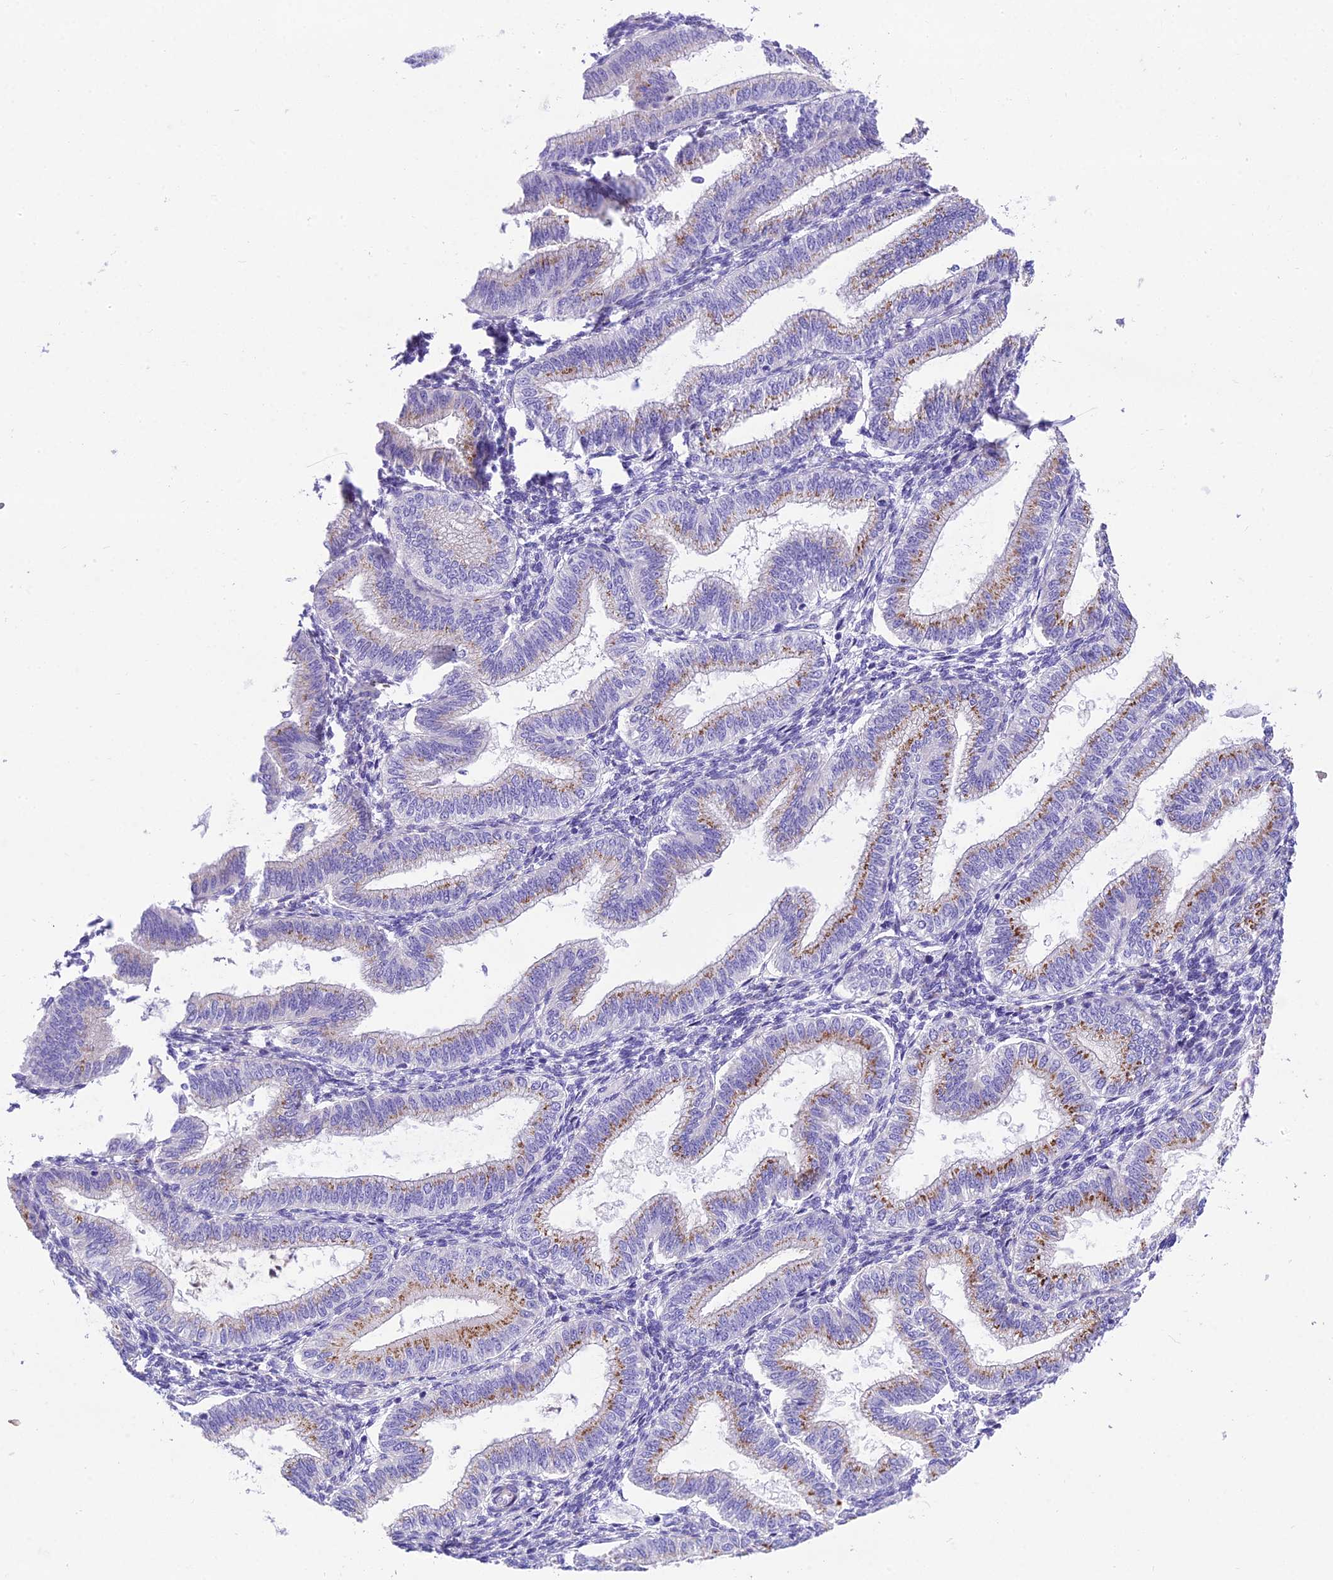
{"staining": {"intensity": "negative", "quantity": "none", "location": "none"}, "tissue": "endometrium", "cell_type": "Cells in endometrial stroma", "image_type": "normal", "snomed": [{"axis": "morphology", "description": "Normal tissue, NOS"}, {"axis": "topography", "description": "Endometrium"}], "caption": "Cells in endometrial stroma are negative for protein expression in benign human endometrium. Nuclei are stained in blue.", "gene": "GFRA1", "patient": {"sex": "female", "age": 39}}